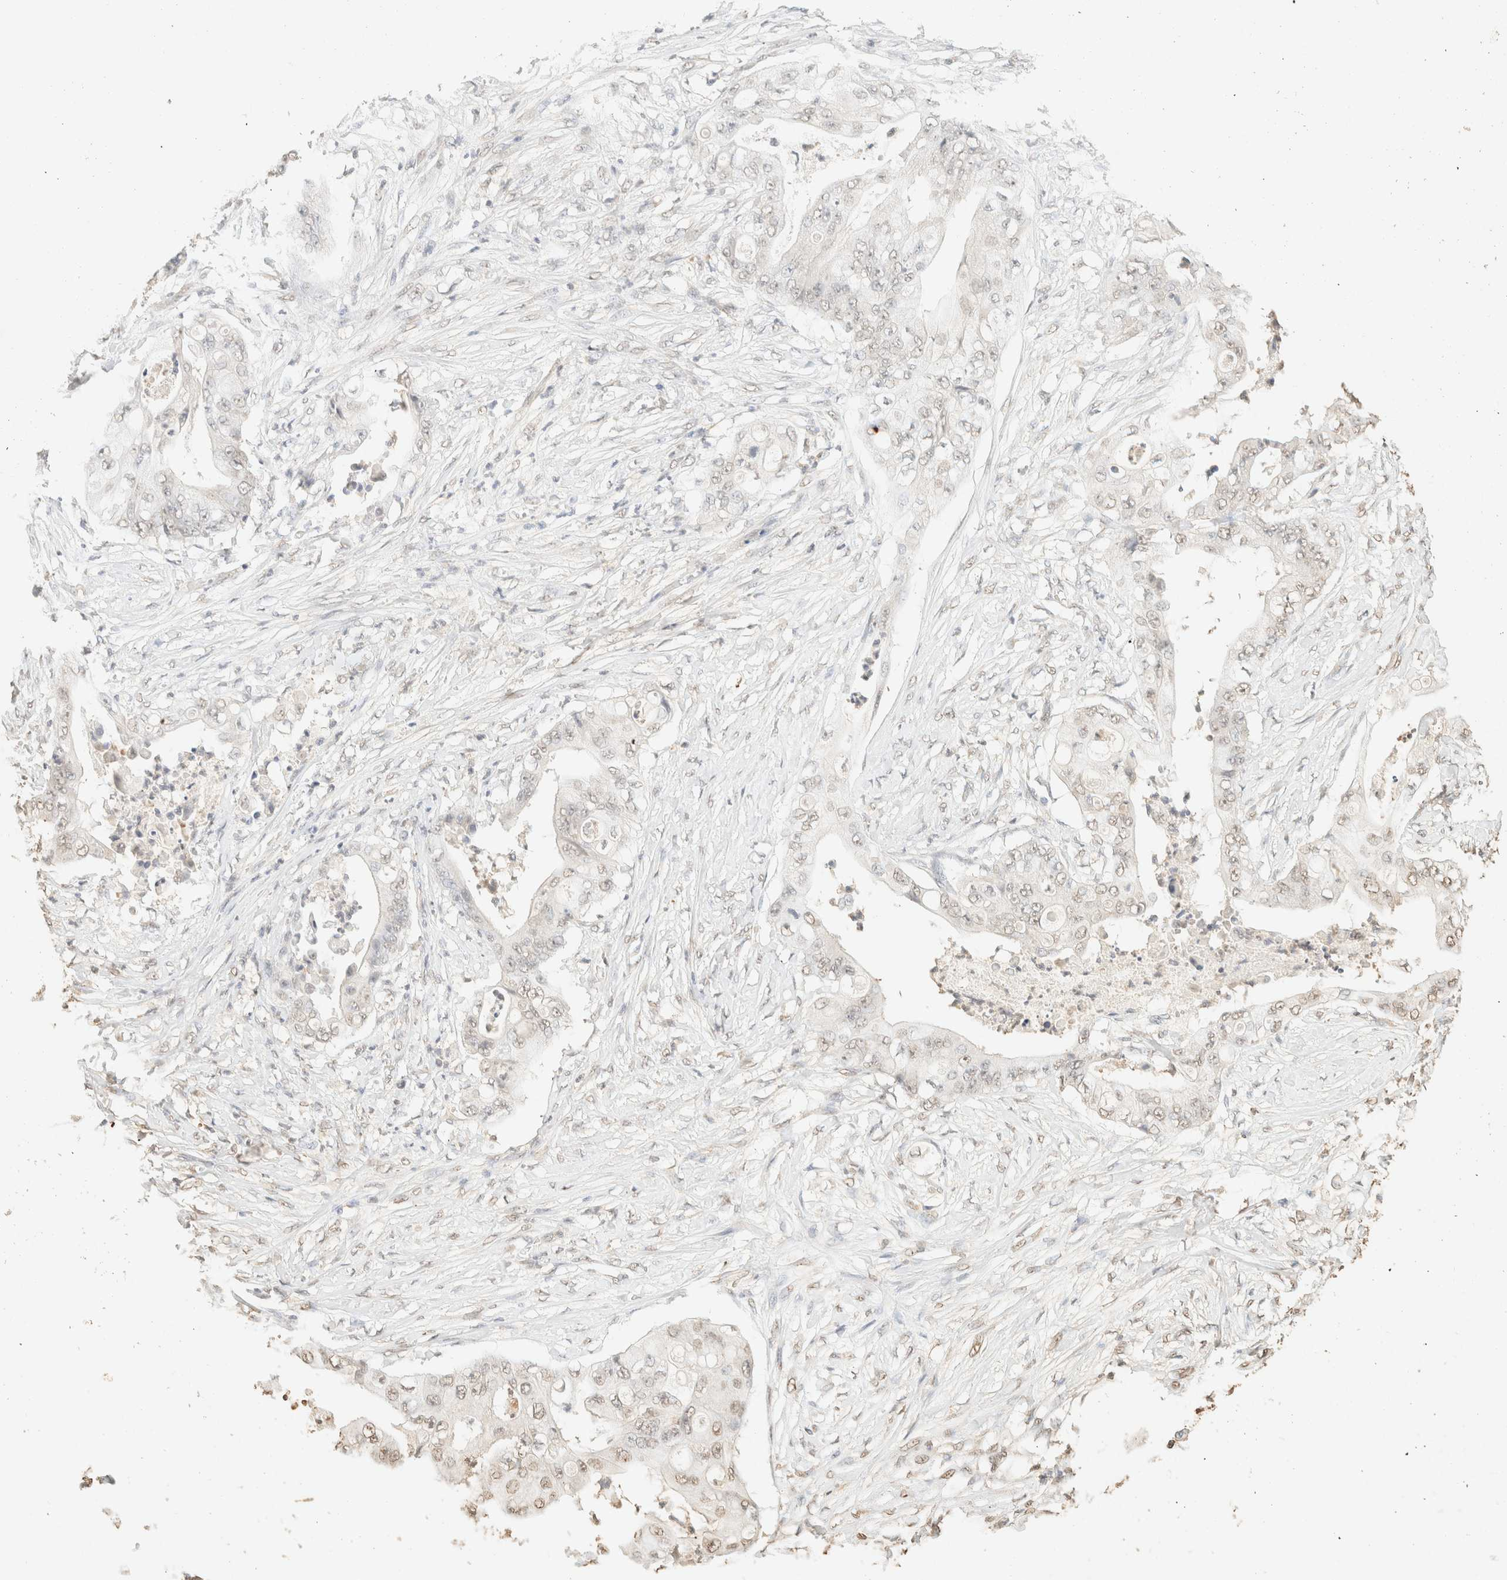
{"staining": {"intensity": "weak", "quantity": "<25%", "location": "nuclear"}, "tissue": "stomach cancer", "cell_type": "Tumor cells", "image_type": "cancer", "snomed": [{"axis": "morphology", "description": "Adenocarcinoma, NOS"}, {"axis": "topography", "description": "Stomach"}], "caption": "Immunohistochemistry (IHC) of stomach cancer (adenocarcinoma) exhibits no staining in tumor cells. (DAB immunohistochemistry (IHC) with hematoxylin counter stain).", "gene": "S100A13", "patient": {"sex": "female", "age": 73}}